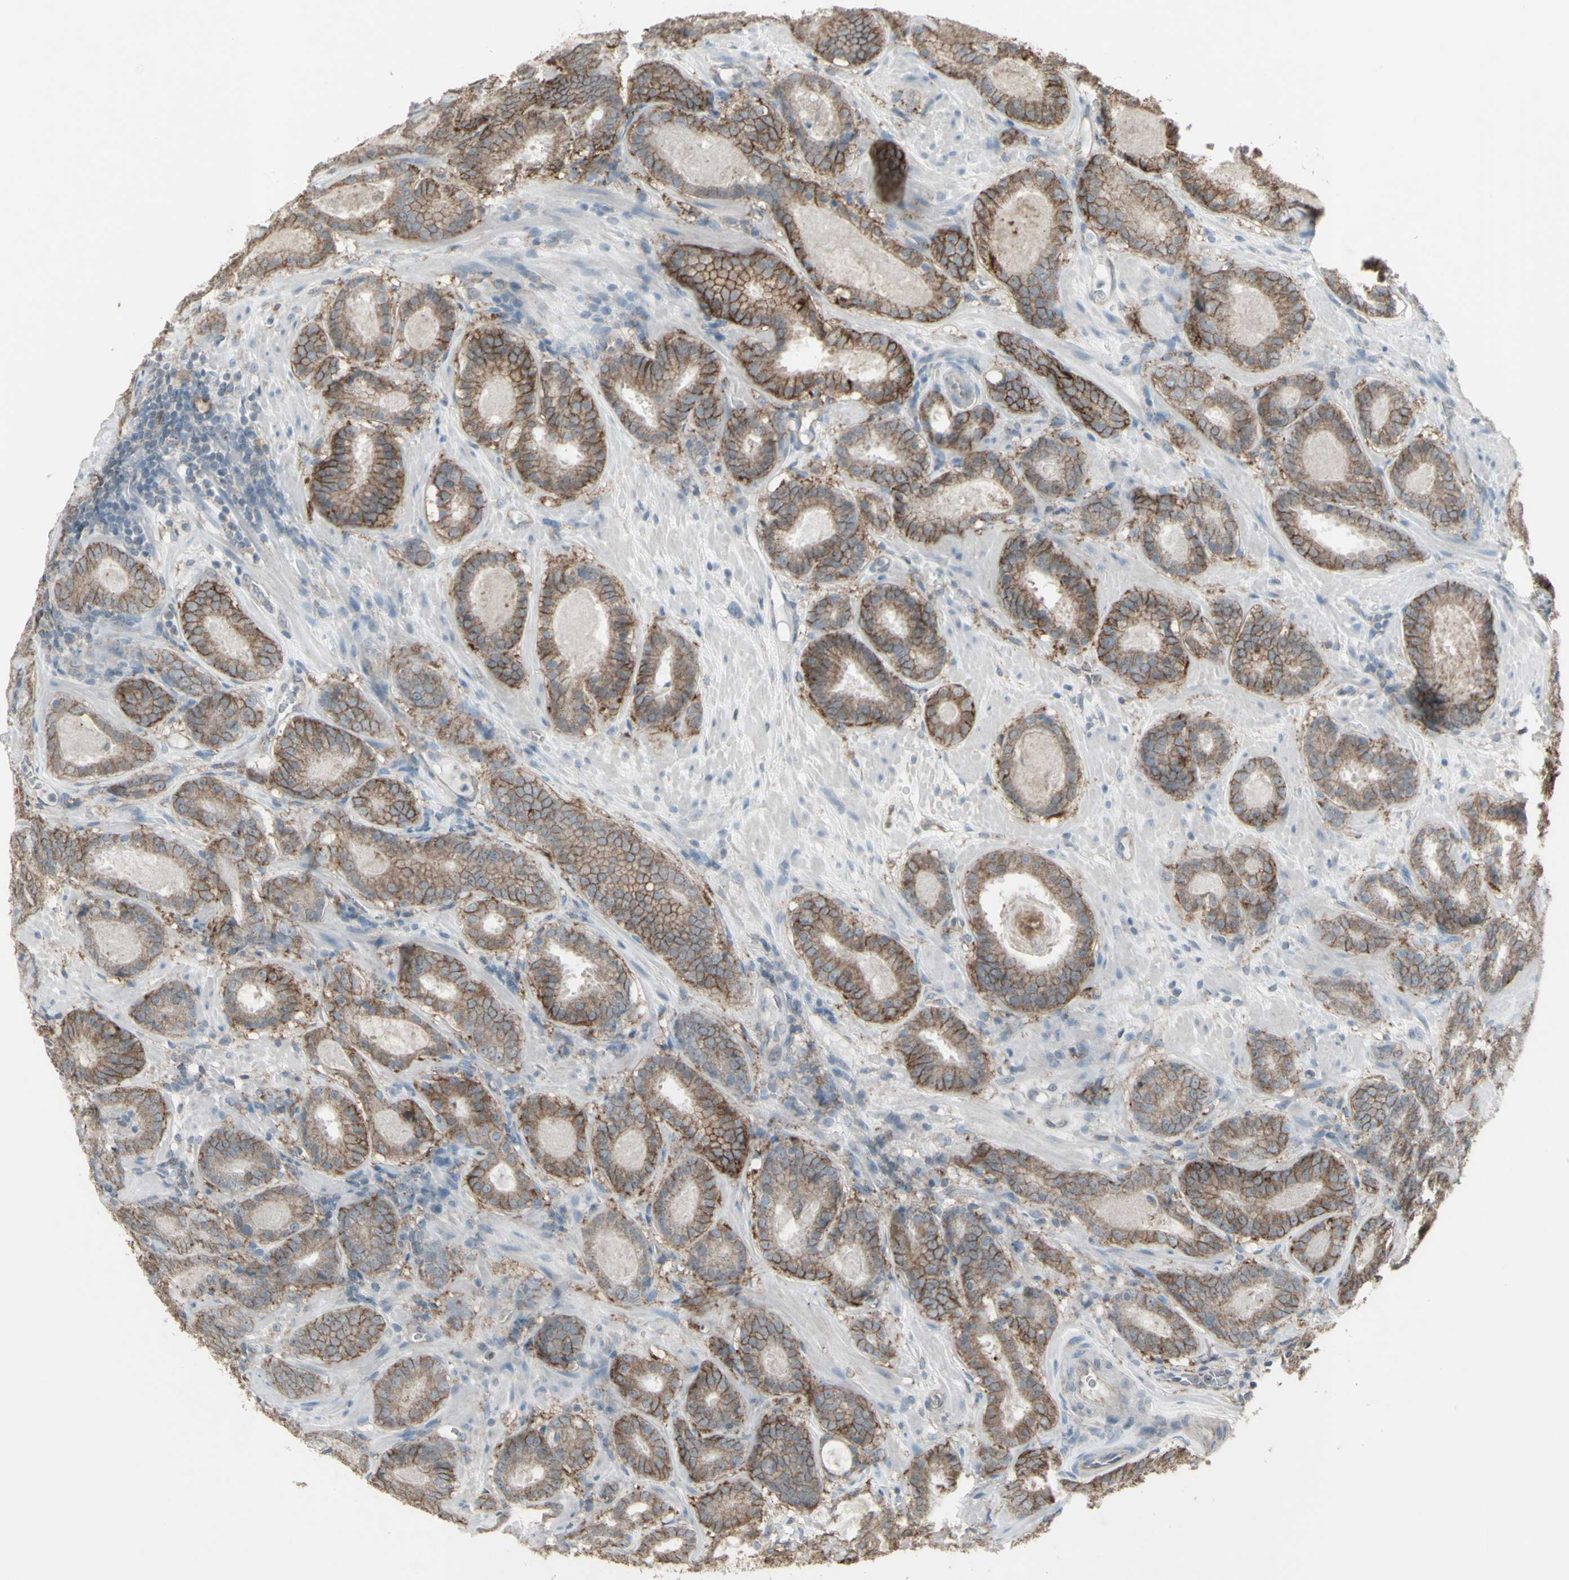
{"staining": {"intensity": "moderate", "quantity": ">75%", "location": "cytoplasmic/membranous"}, "tissue": "prostate cancer", "cell_type": "Tumor cells", "image_type": "cancer", "snomed": [{"axis": "morphology", "description": "Adenocarcinoma, Low grade"}, {"axis": "topography", "description": "Prostate"}], "caption": "Immunohistochemical staining of adenocarcinoma (low-grade) (prostate) exhibits medium levels of moderate cytoplasmic/membranous protein staining in approximately >75% of tumor cells.", "gene": "FXYD3", "patient": {"sex": "male", "age": 69}}